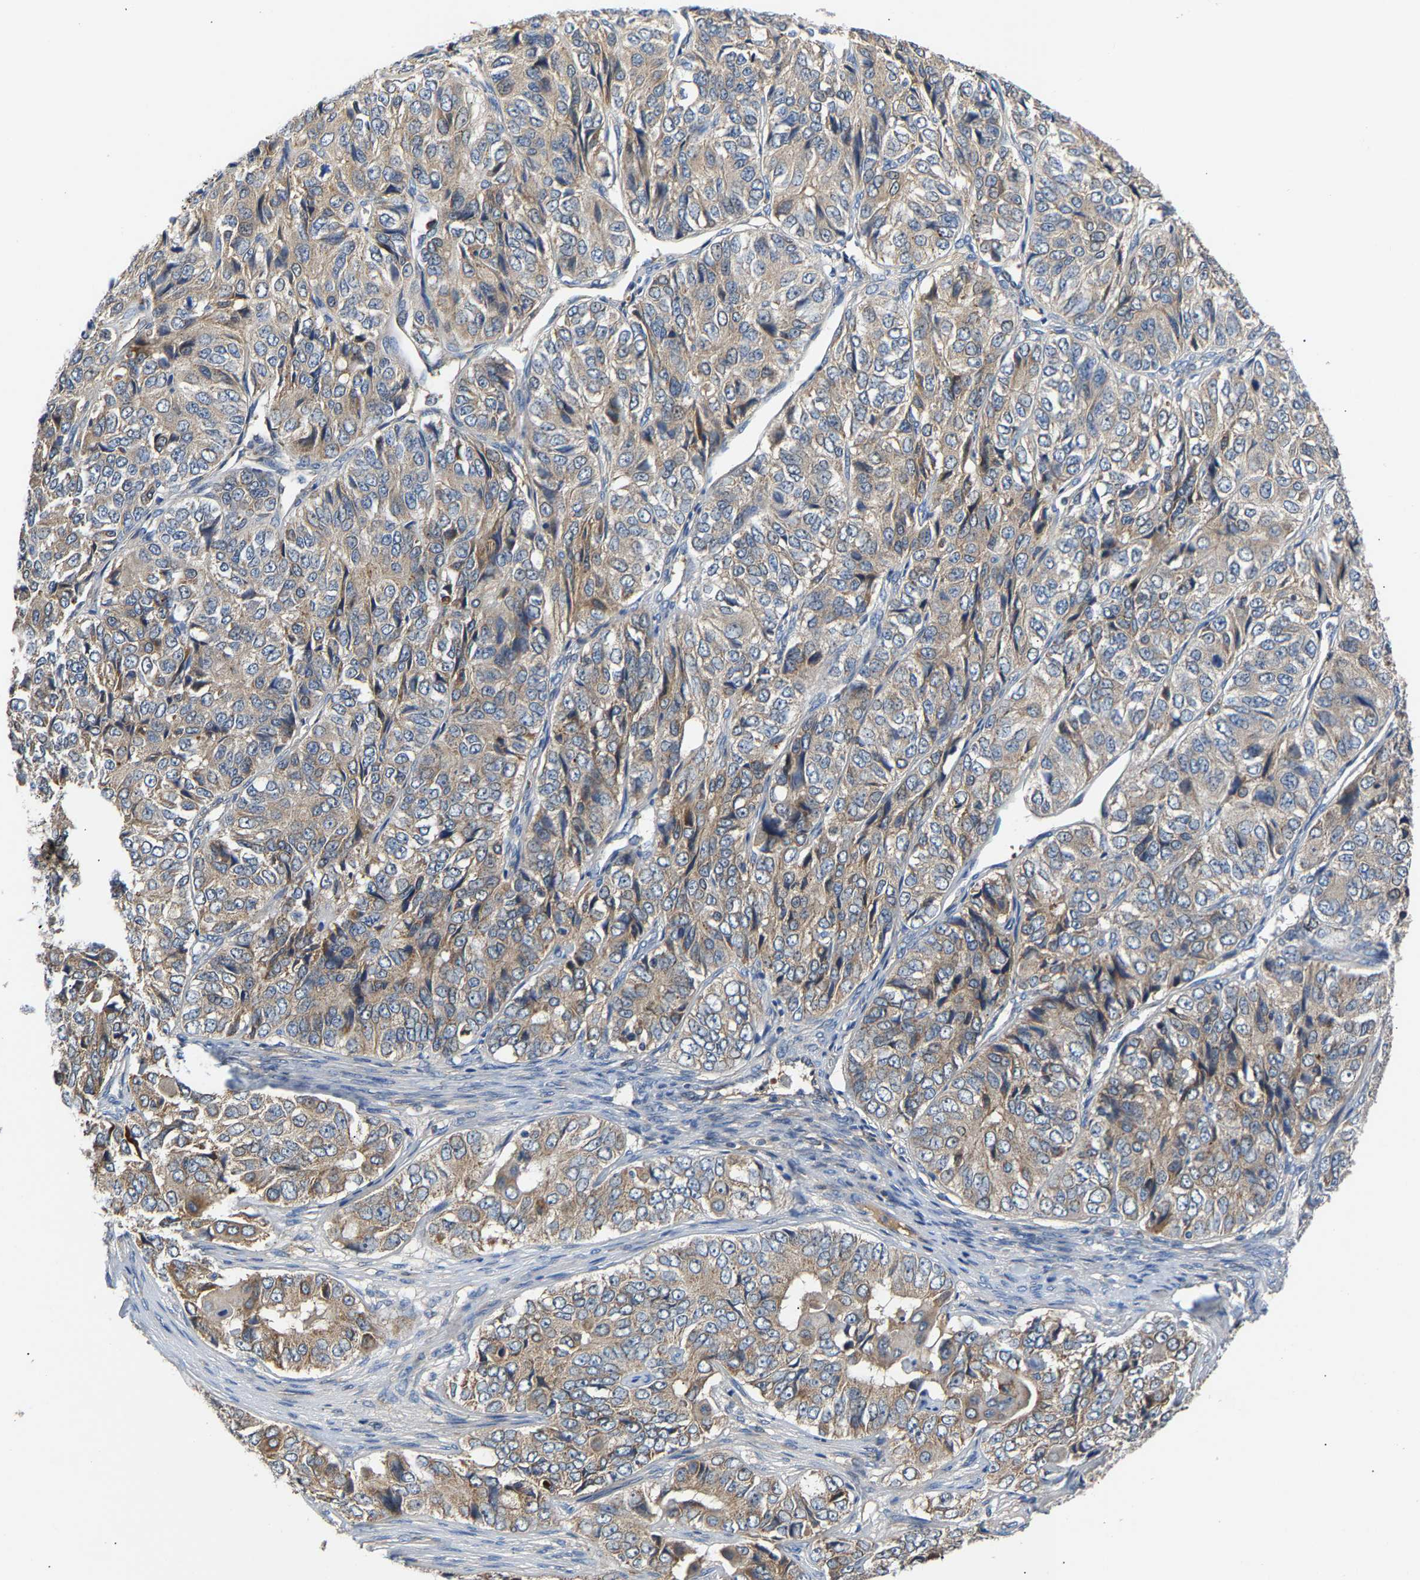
{"staining": {"intensity": "weak", "quantity": ">75%", "location": "cytoplasmic/membranous"}, "tissue": "ovarian cancer", "cell_type": "Tumor cells", "image_type": "cancer", "snomed": [{"axis": "morphology", "description": "Carcinoma, endometroid"}, {"axis": "topography", "description": "Ovary"}], "caption": "Approximately >75% of tumor cells in human ovarian cancer (endometroid carcinoma) demonstrate weak cytoplasmic/membranous protein positivity as visualized by brown immunohistochemical staining.", "gene": "CCDC171", "patient": {"sex": "female", "age": 51}}